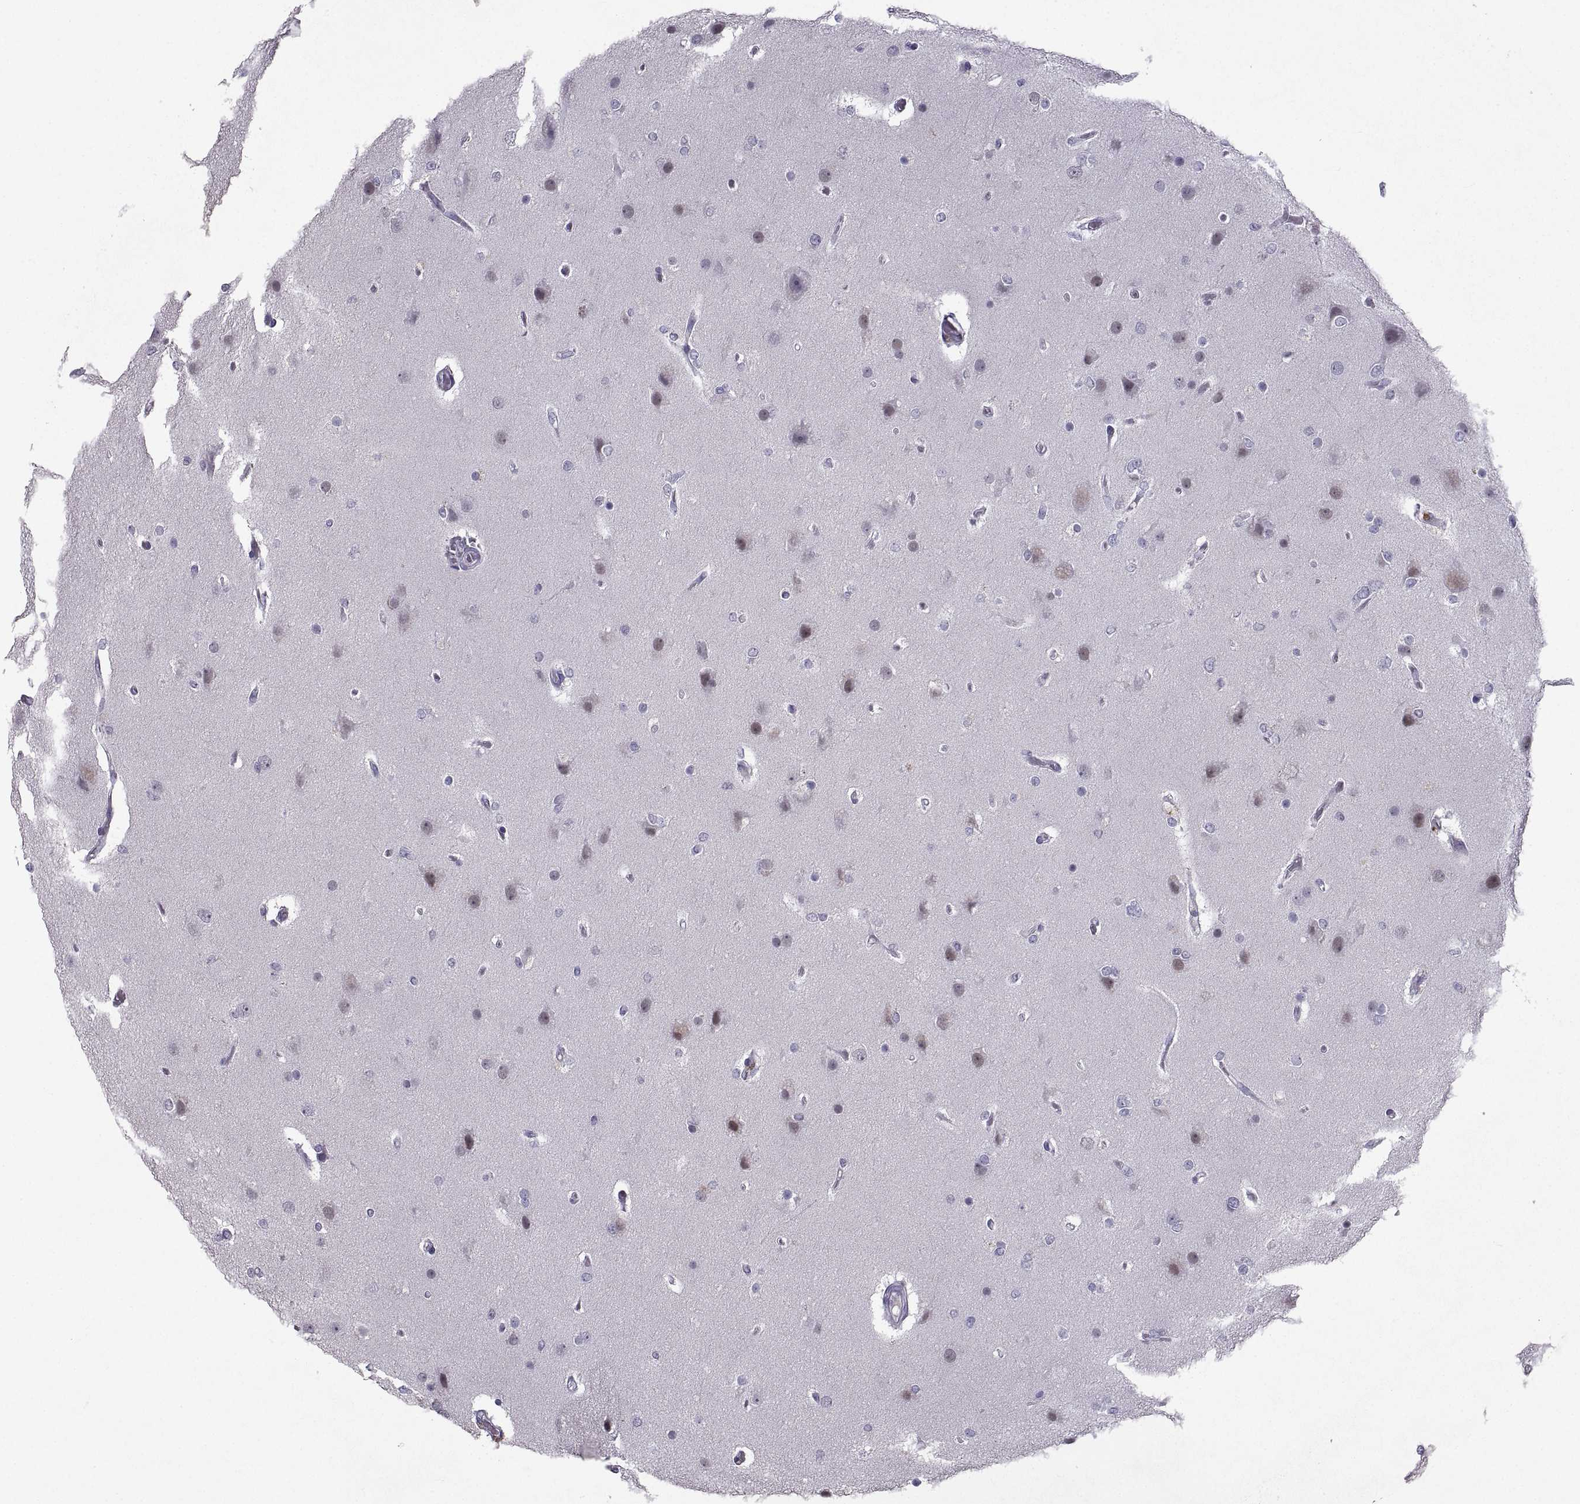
{"staining": {"intensity": "negative", "quantity": "none", "location": "none"}, "tissue": "glioma", "cell_type": "Tumor cells", "image_type": "cancer", "snomed": [{"axis": "morphology", "description": "Glioma, malignant, High grade"}, {"axis": "topography", "description": "Brain"}], "caption": "The image shows no significant staining in tumor cells of high-grade glioma (malignant).", "gene": "SOX21", "patient": {"sex": "female", "age": 61}}